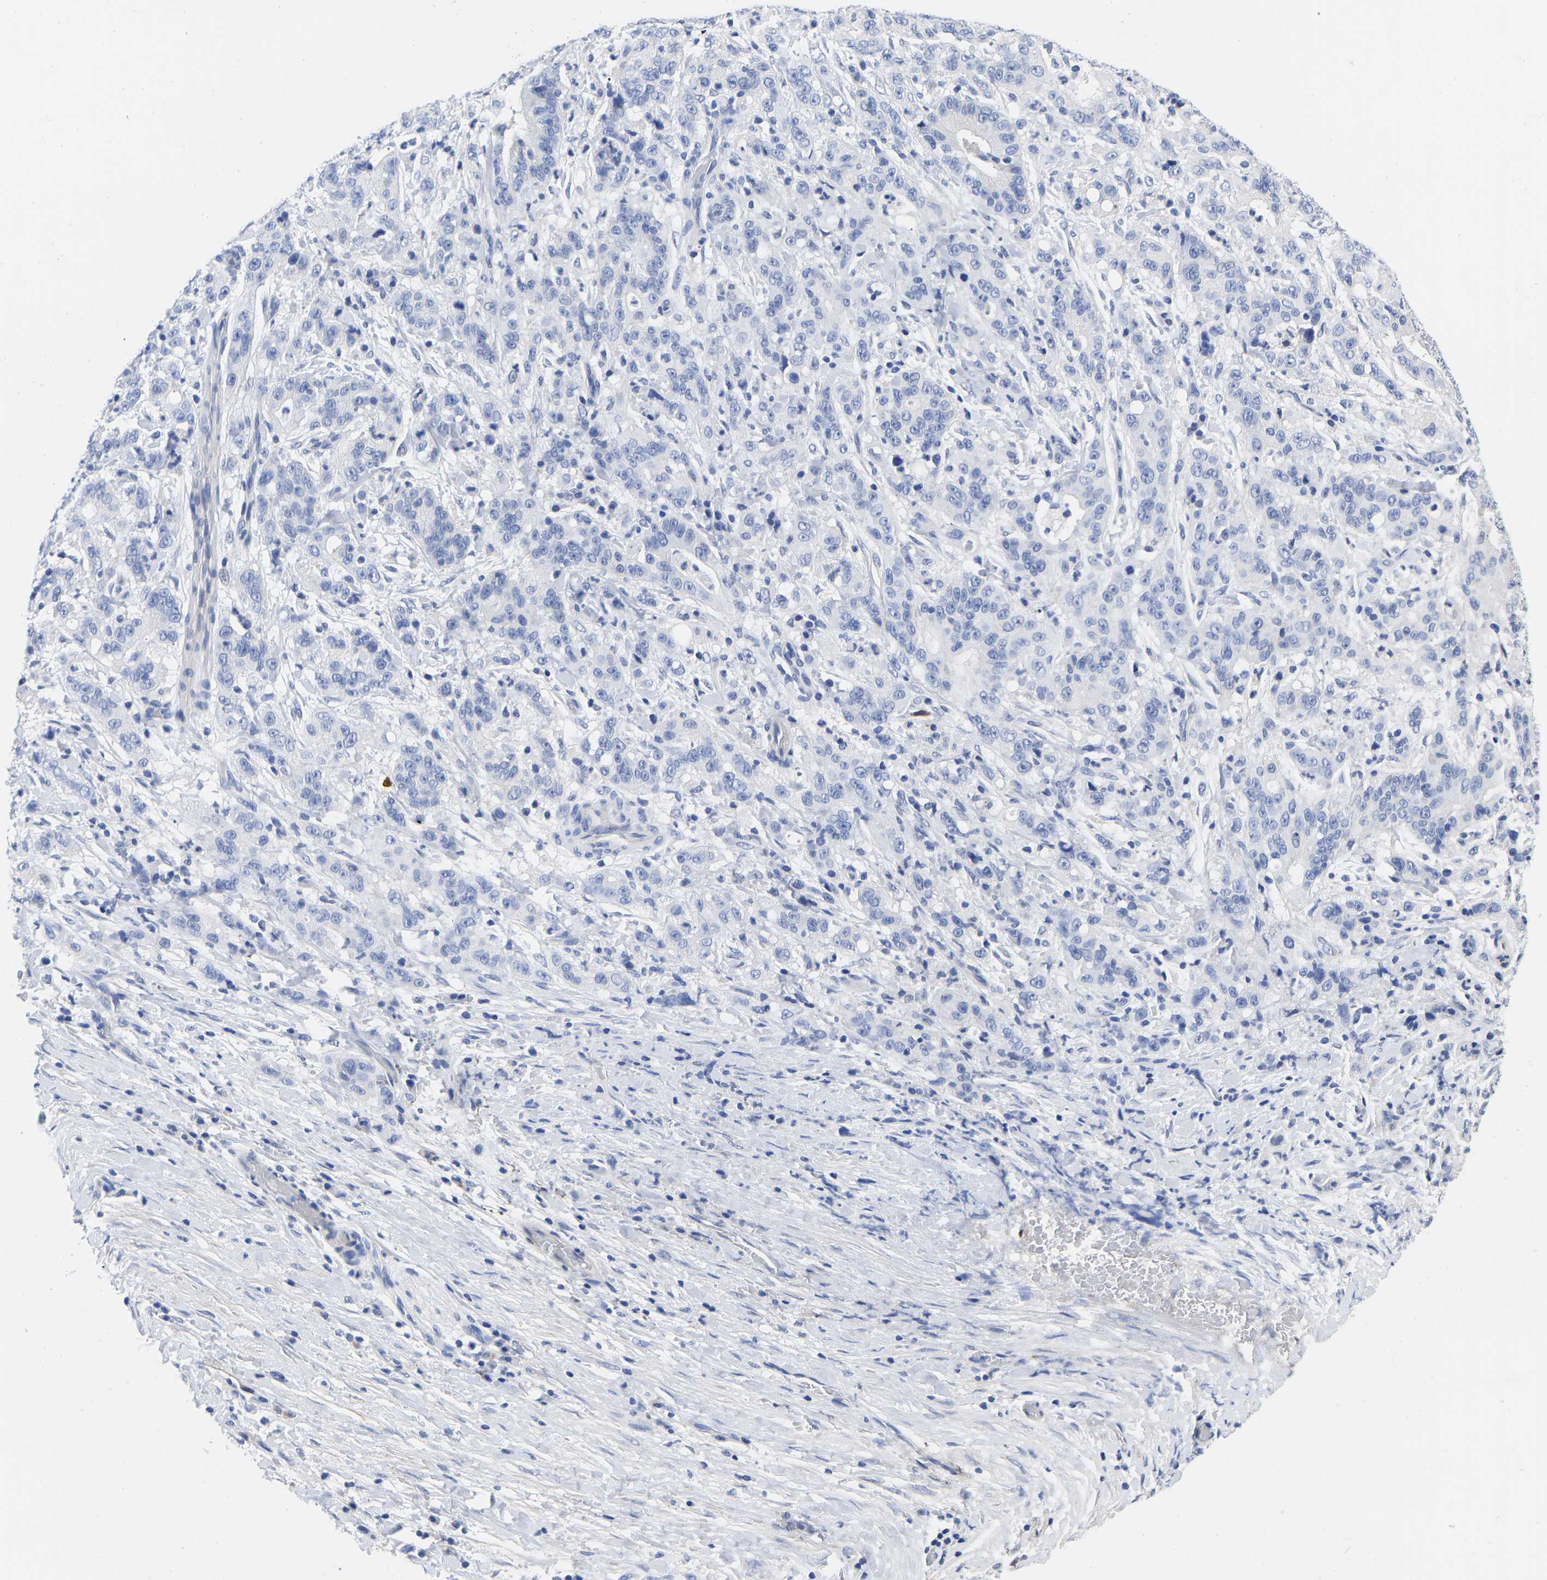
{"staining": {"intensity": "negative", "quantity": "none", "location": "none"}, "tissue": "liver cancer", "cell_type": "Tumor cells", "image_type": "cancer", "snomed": [{"axis": "morphology", "description": "Cholangiocarcinoma"}, {"axis": "topography", "description": "Liver"}], "caption": "This is a micrograph of immunohistochemistry (IHC) staining of liver cancer (cholangiocarcinoma), which shows no positivity in tumor cells.", "gene": "GPA33", "patient": {"sex": "female", "age": 38}}